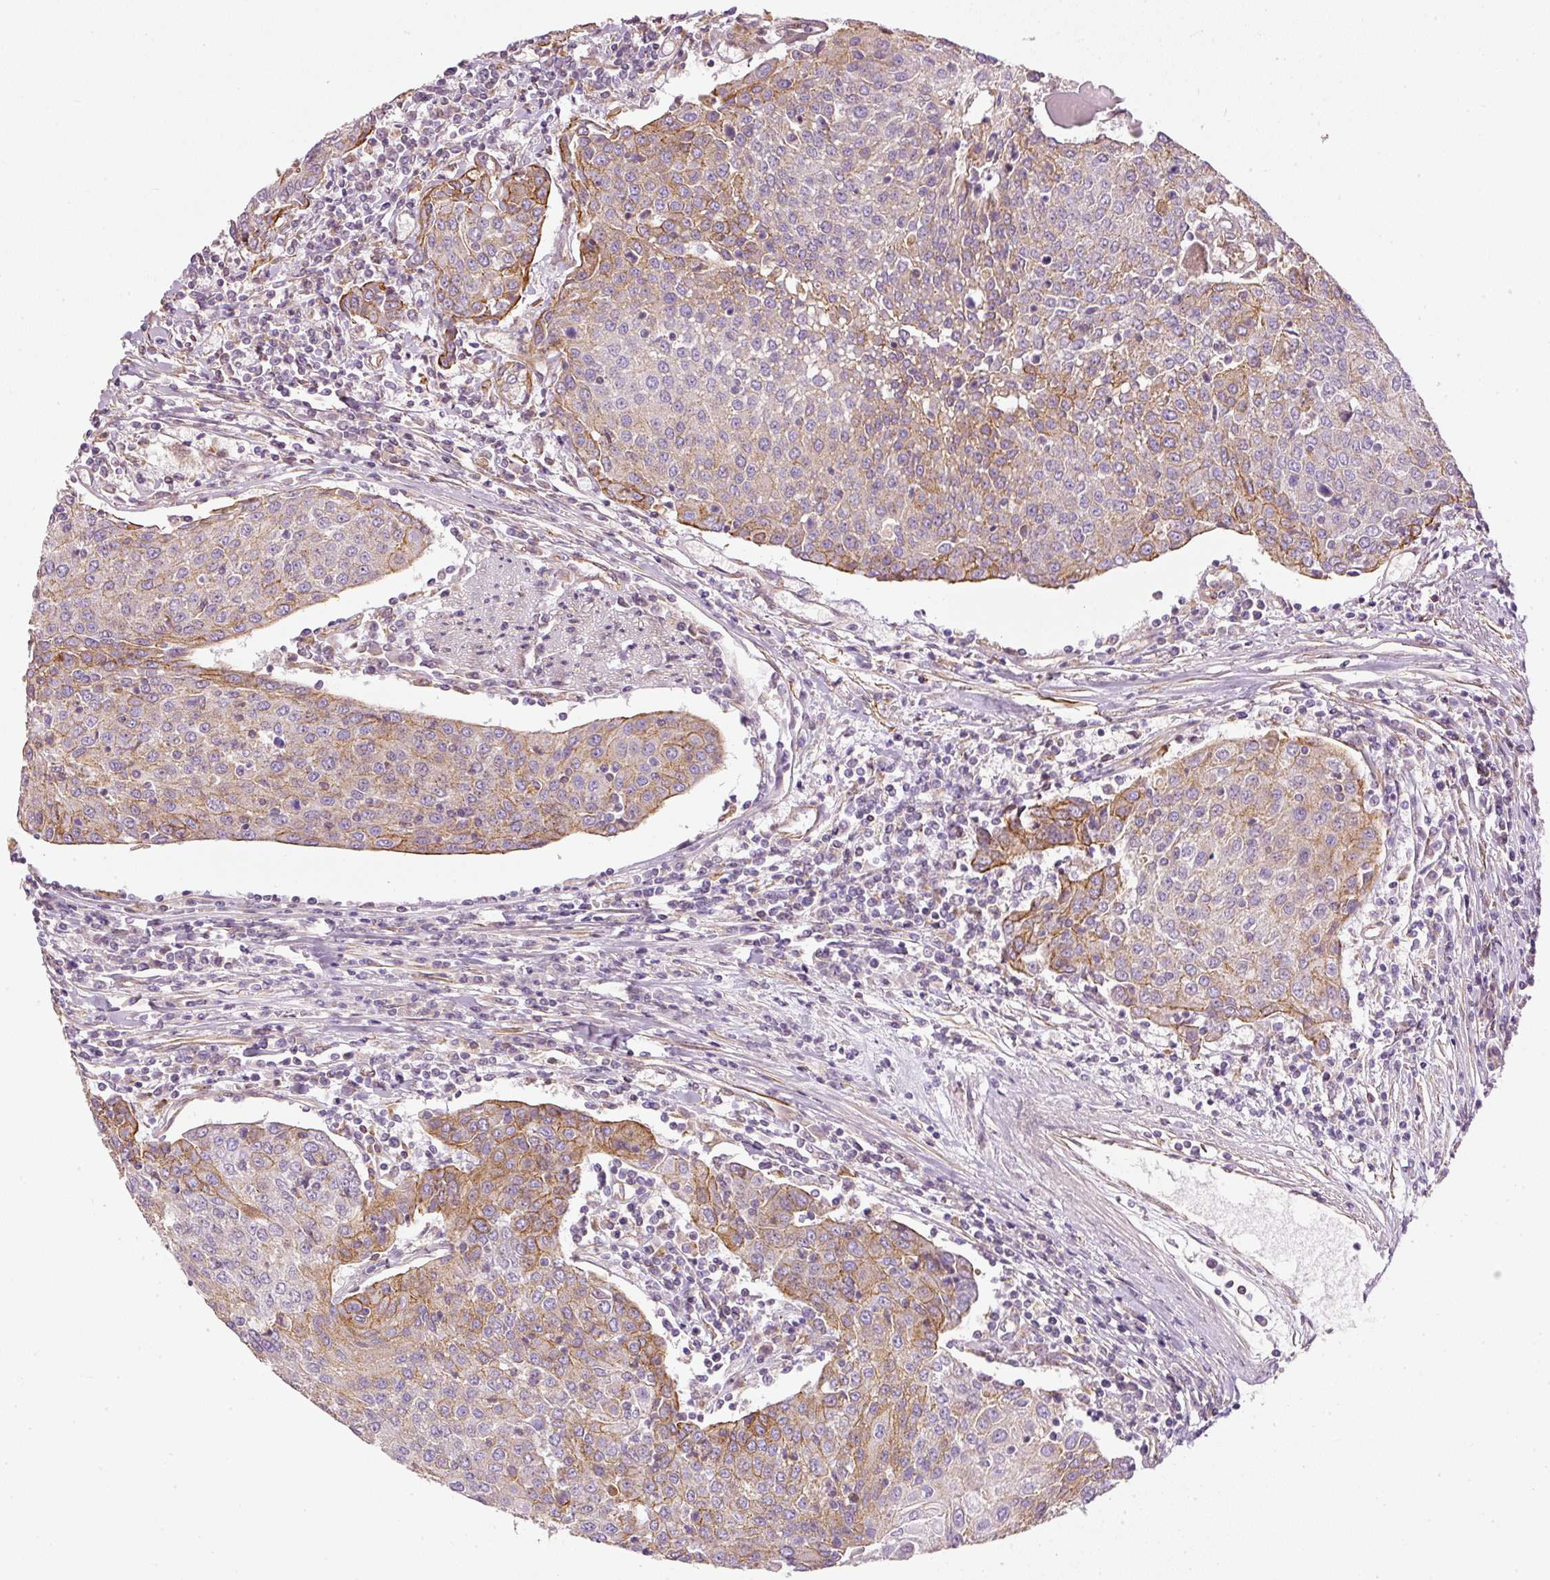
{"staining": {"intensity": "moderate", "quantity": "25%-75%", "location": "cytoplasmic/membranous"}, "tissue": "urothelial cancer", "cell_type": "Tumor cells", "image_type": "cancer", "snomed": [{"axis": "morphology", "description": "Urothelial carcinoma, High grade"}, {"axis": "topography", "description": "Urinary bladder"}], "caption": "A brown stain shows moderate cytoplasmic/membranous staining of a protein in human high-grade urothelial carcinoma tumor cells.", "gene": "OSR2", "patient": {"sex": "female", "age": 85}}